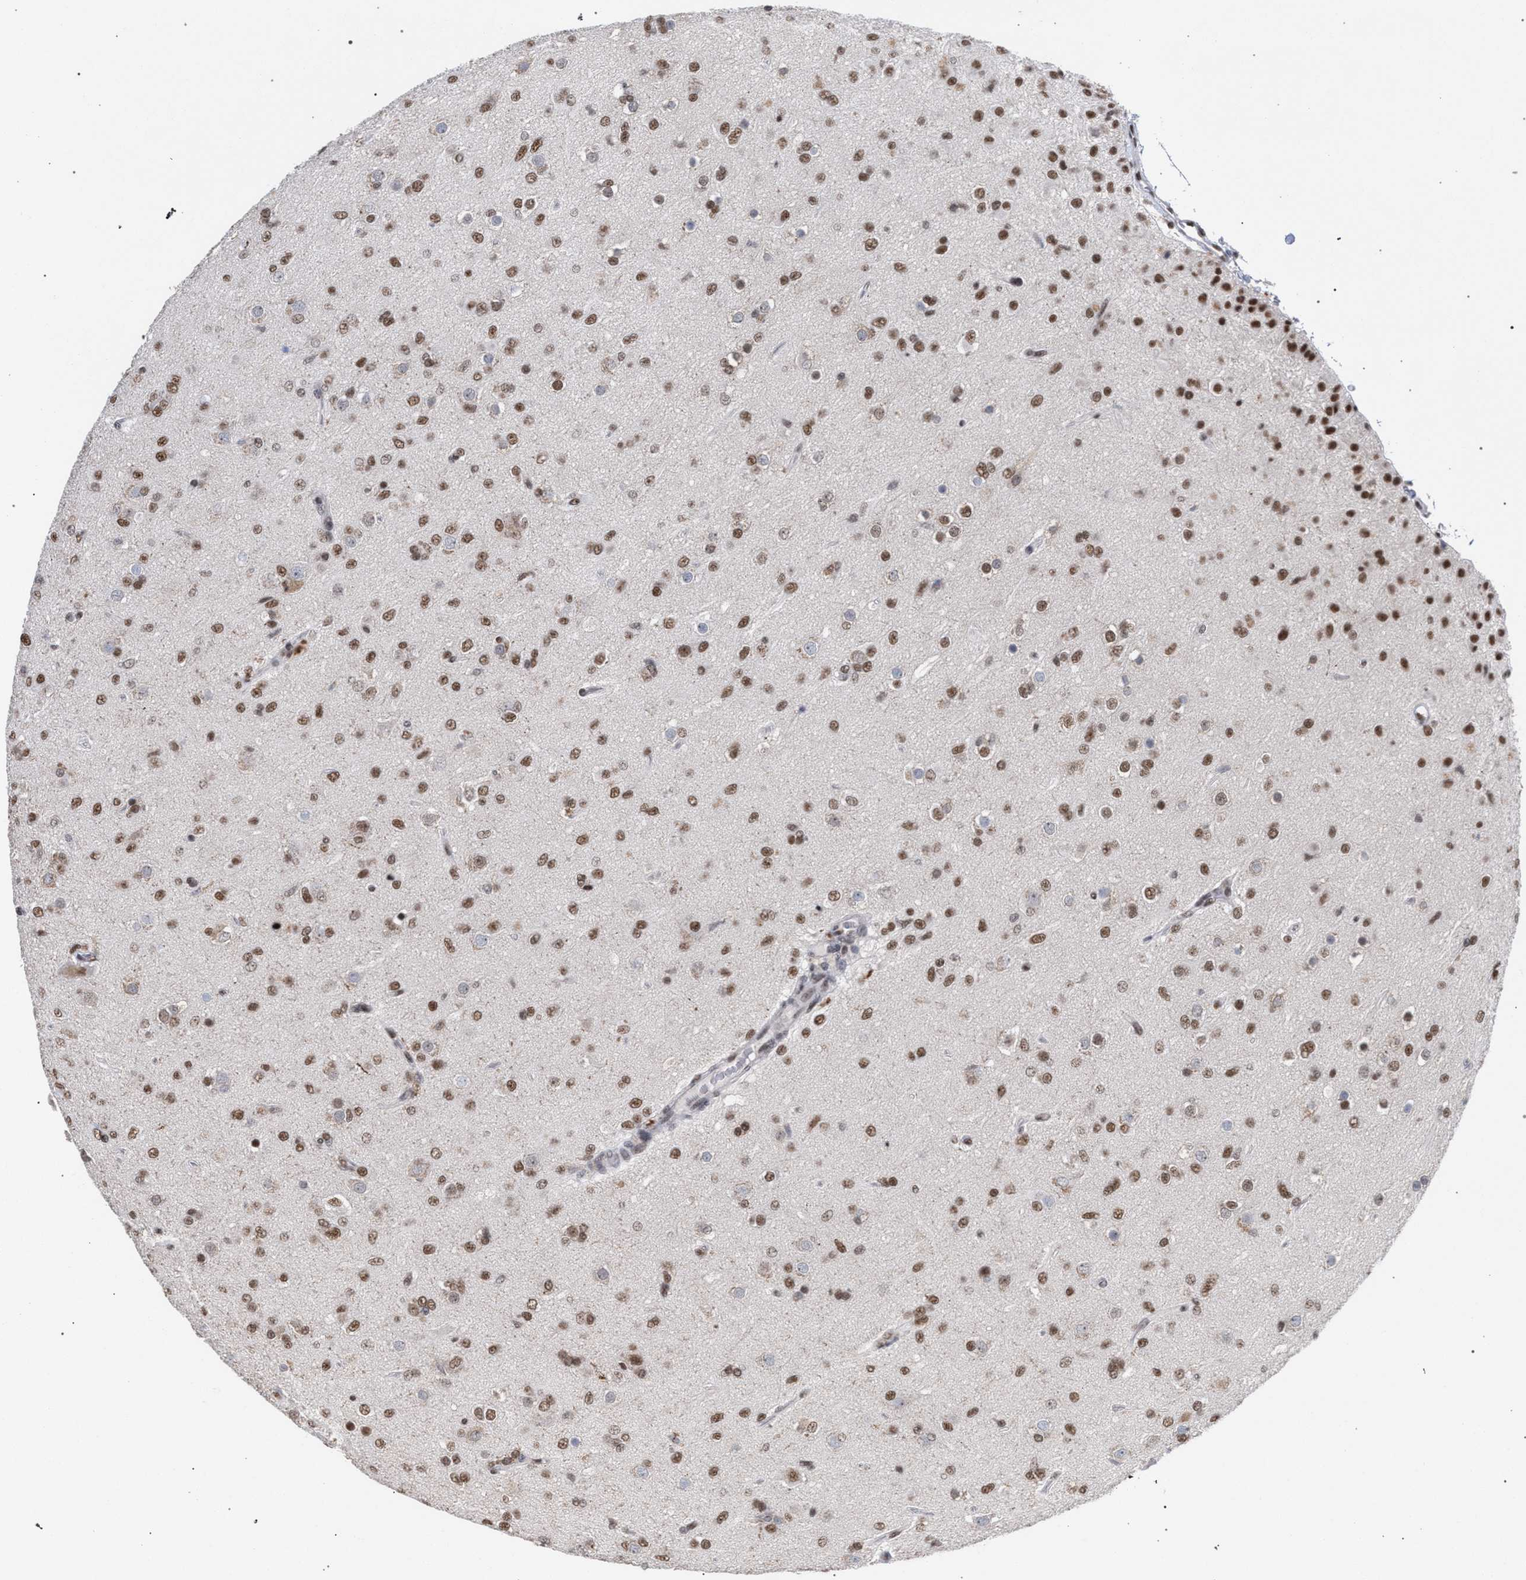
{"staining": {"intensity": "moderate", "quantity": ">75%", "location": "nuclear"}, "tissue": "glioma", "cell_type": "Tumor cells", "image_type": "cancer", "snomed": [{"axis": "morphology", "description": "Glioma, malignant, Low grade"}, {"axis": "topography", "description": "Brain"}], "caption": "The micrograph reveals staining of glioma, revealing moderate nuclear protein expression (brown color) within tumor cells.", "gene": "SCAF4", "patient": {"sex": "male", "age": 65}}